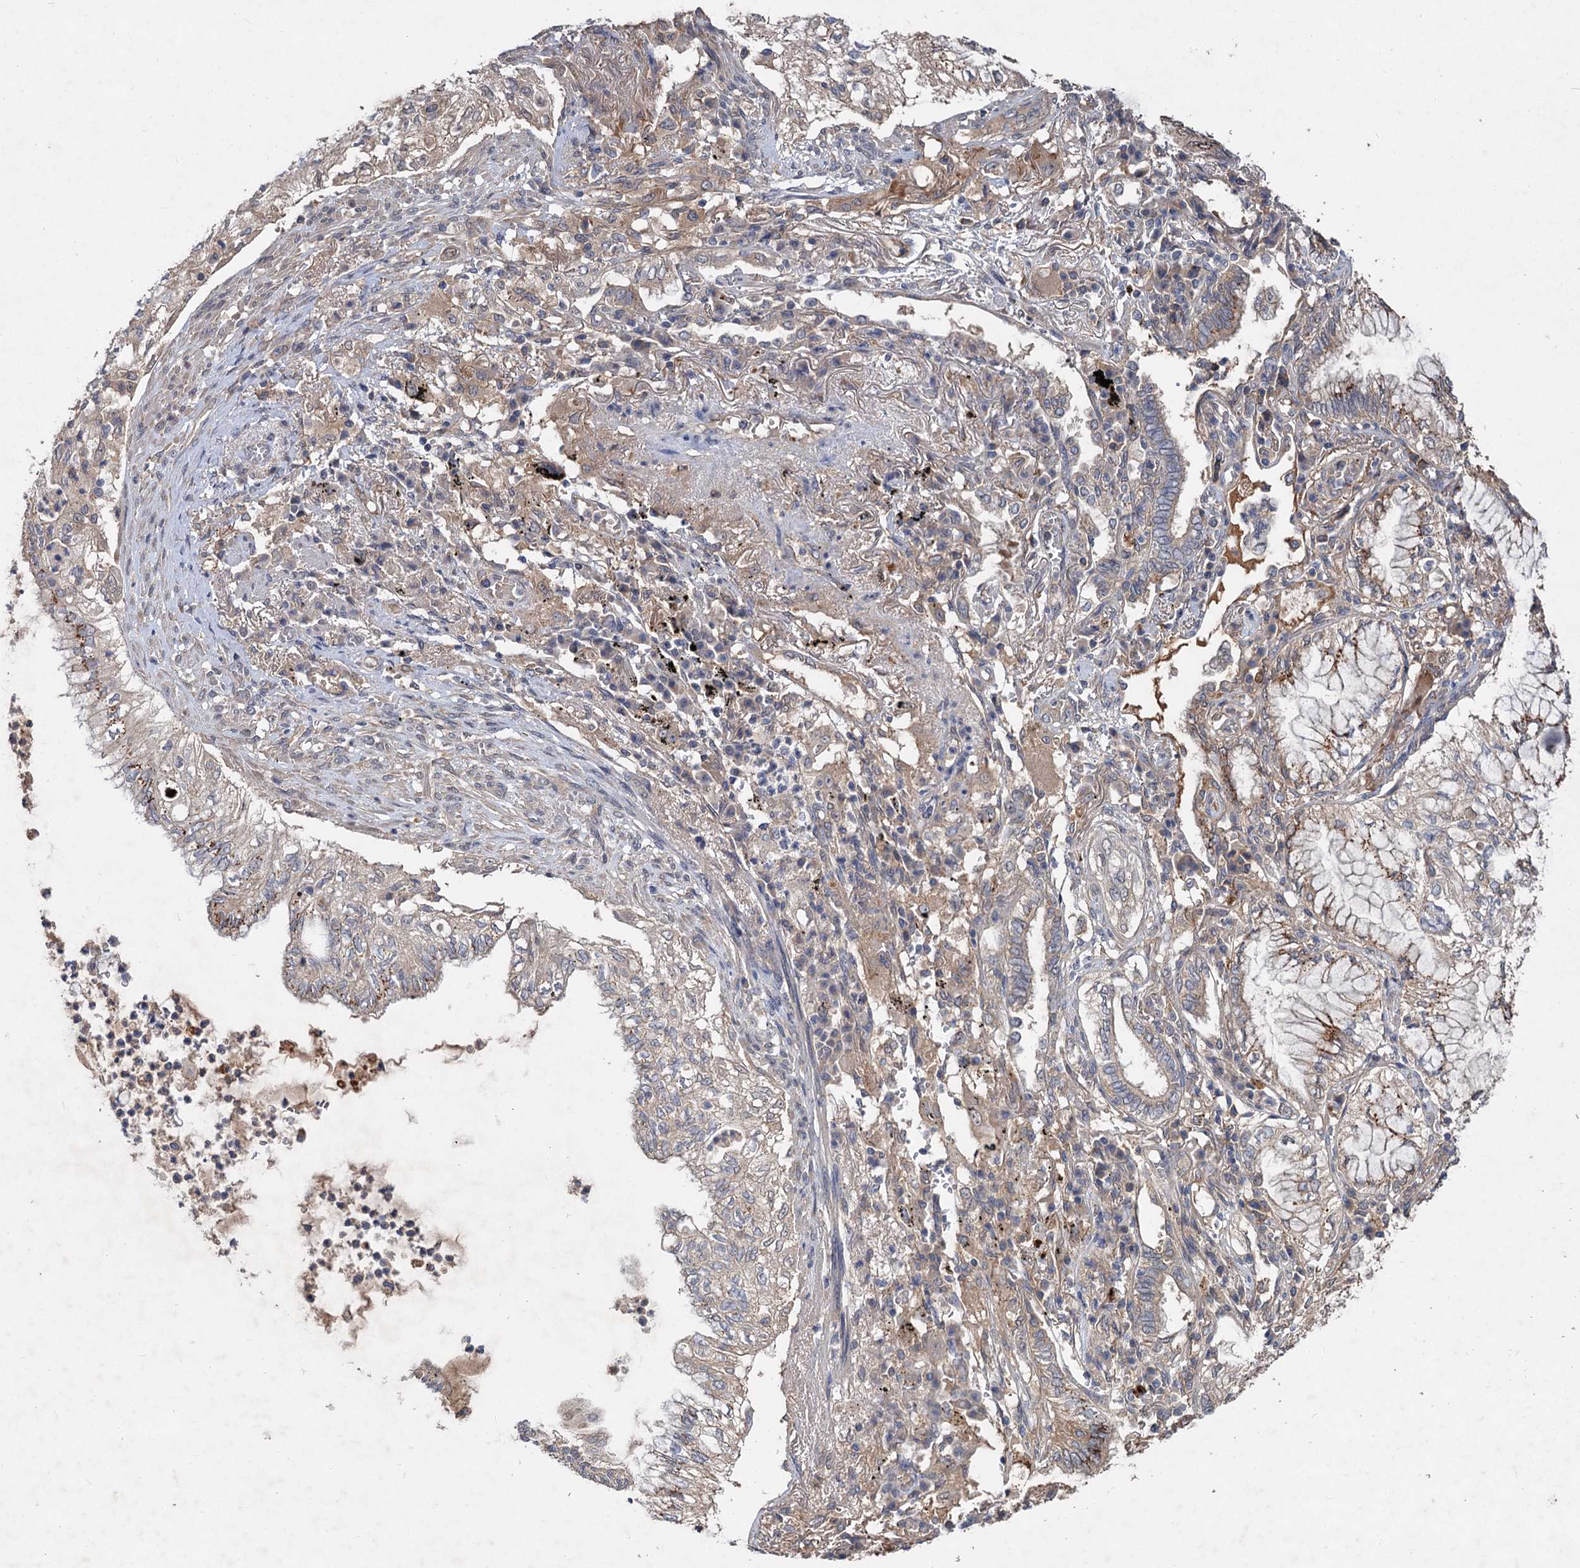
{"staining": {"intensity": "moderate", "quantity": "25%-75%", "location": "cytoplasmic/membranous"}, "tissue": "lung cancer", "cell_type": "Tumor cells", "image_type": "cancer", "snomed": [{"axis": "morphology", "description": "Adenocarcinoma, NOS"}, {"axis": "topography", "description": "Lung"}], "caption": "The micrograph demonstrates immunohistochemical staining of adenocarcinoma (lung). There is moderate cytoplasmic/membranous staining is seen in about 25%-75% of tumor cells.", "gene": "NUDCD2", "patient": {"sex": "female", "age": 70}}